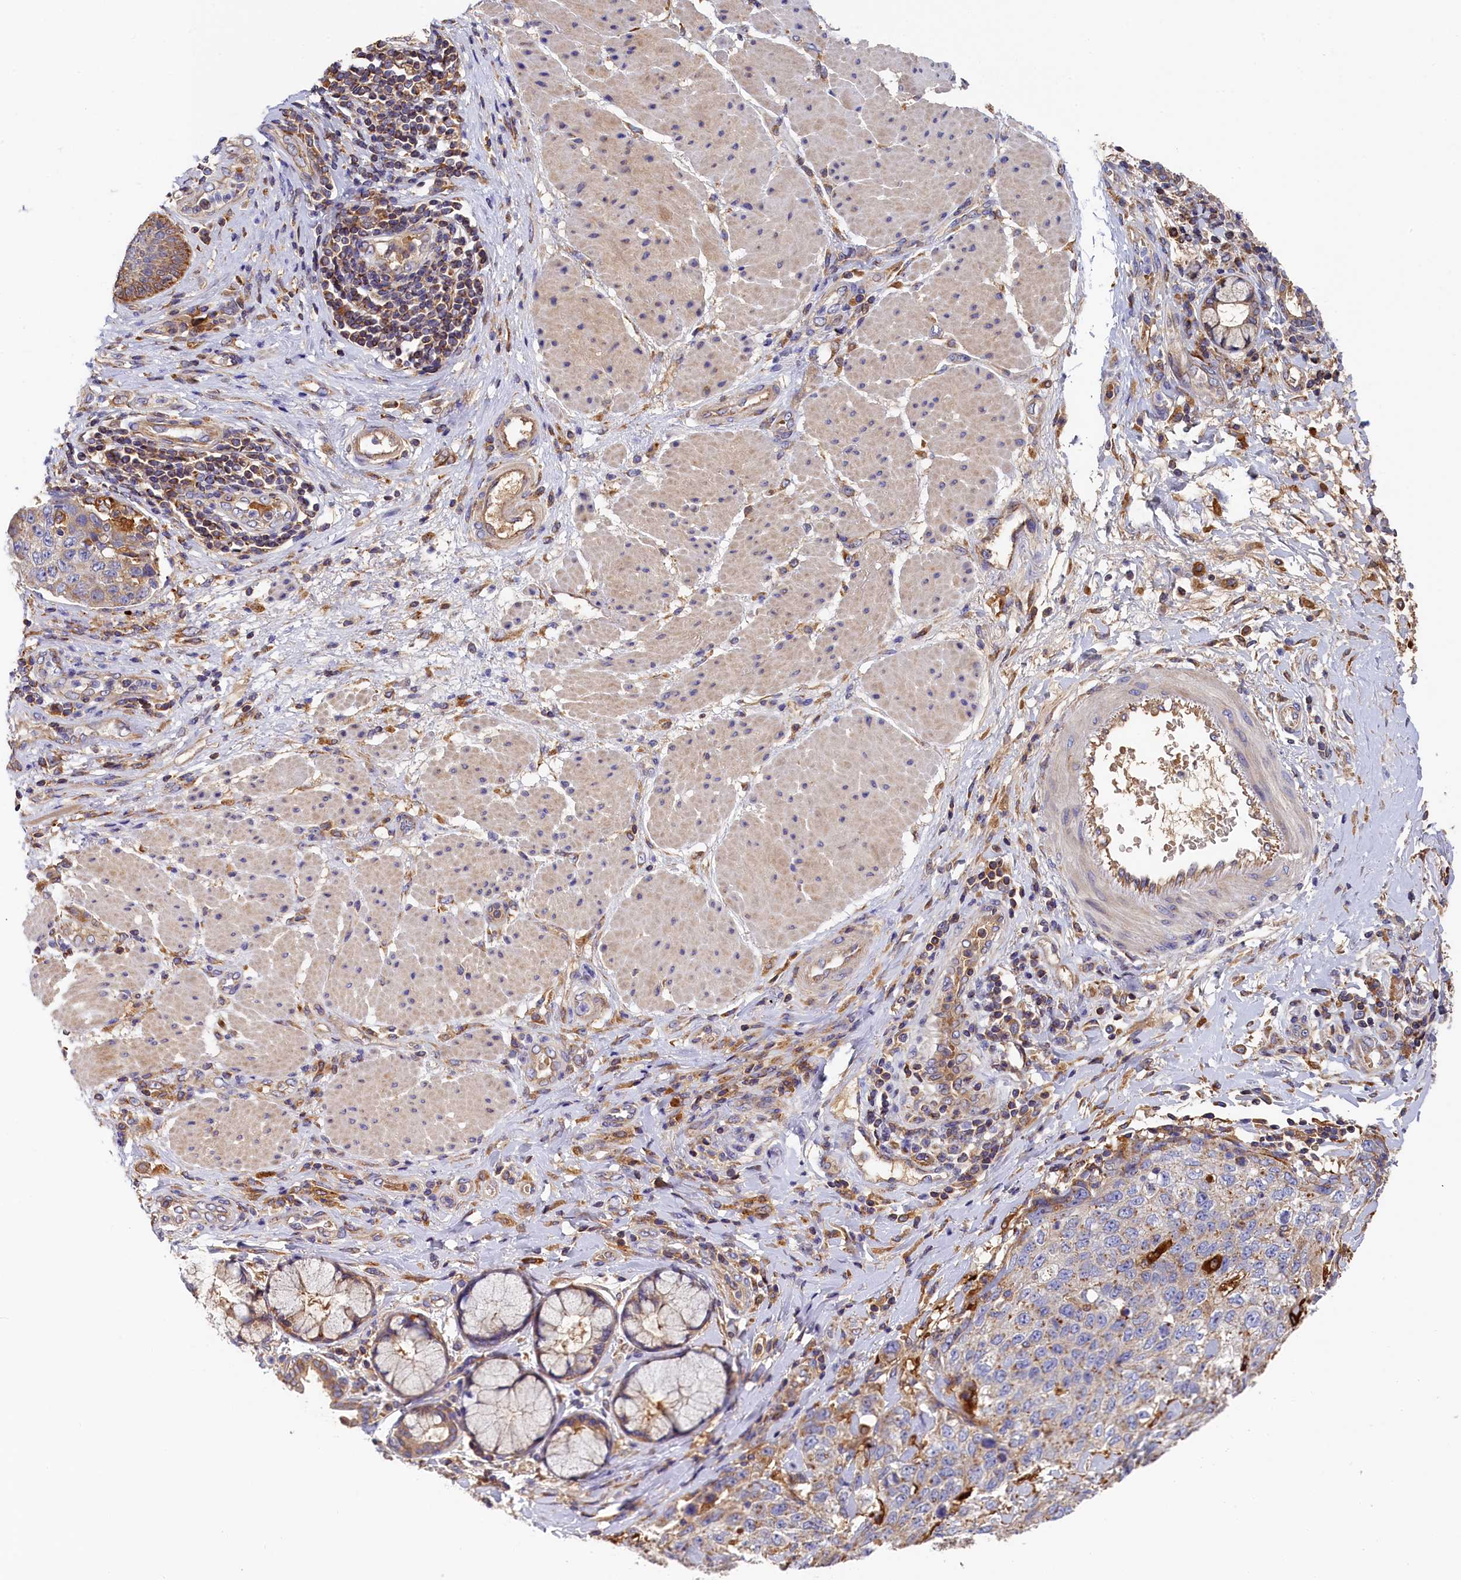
{"staining": {"intensity": "weak", "quantity": "<25%", "location": "cytoplasmic/membranous"}, "tissue": "stomach cancer", "cell_type": "Tumor cells", "image_type": "cancer", "snomed": [{"axis": "morphology", "description": "Adenocarcinoma, NOS"}, {"axis": "topography", "description": "Stomach"}], "caption": "The image exhibits no staining of tumor cells in stomach adenocarcinoma.", "gene": "SEC31B", "patient": {"sex": "male", "age": 48}}